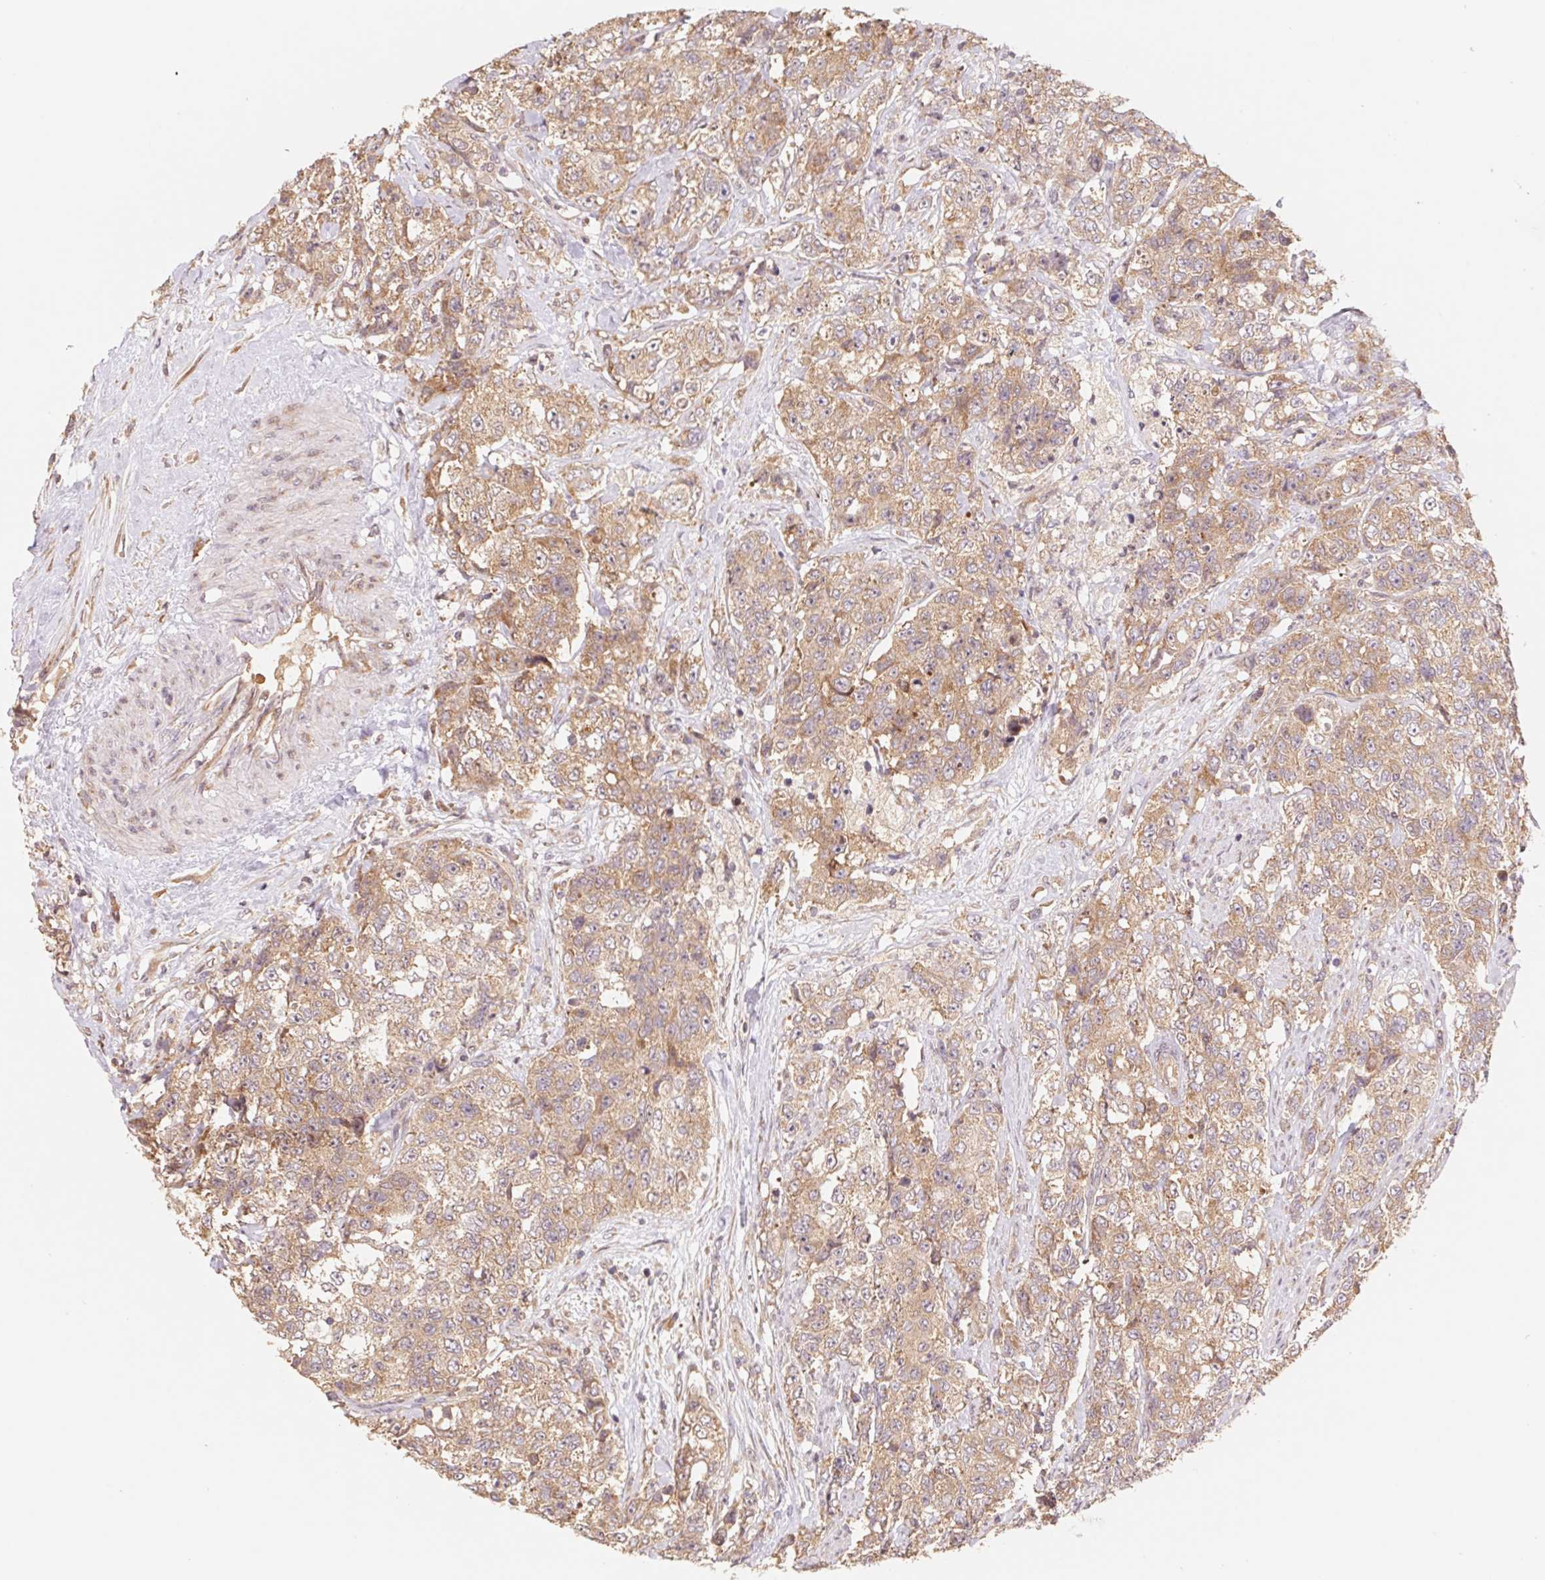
{"staining": {"intensity": "weak", "quantity": ">75%", "location": "cytoplasmic/membranous"}, "tissue": "urothelial cancer", "cell_type": "Tumor cells", "image_type": "cancer", "snomed": [{"axis": "morphology", "description": "Urothelial carcinoma, High grade"}, {"axis": "topography", "description": "Urinary bladder"}], "caption": "Tumor cells show low levels of weak cytoplasmic/membranous expression in approximately >75% of cells in urothelial cancer.", "gene": "RPL27A", "patient": {"sex": "female", "age": 78}}